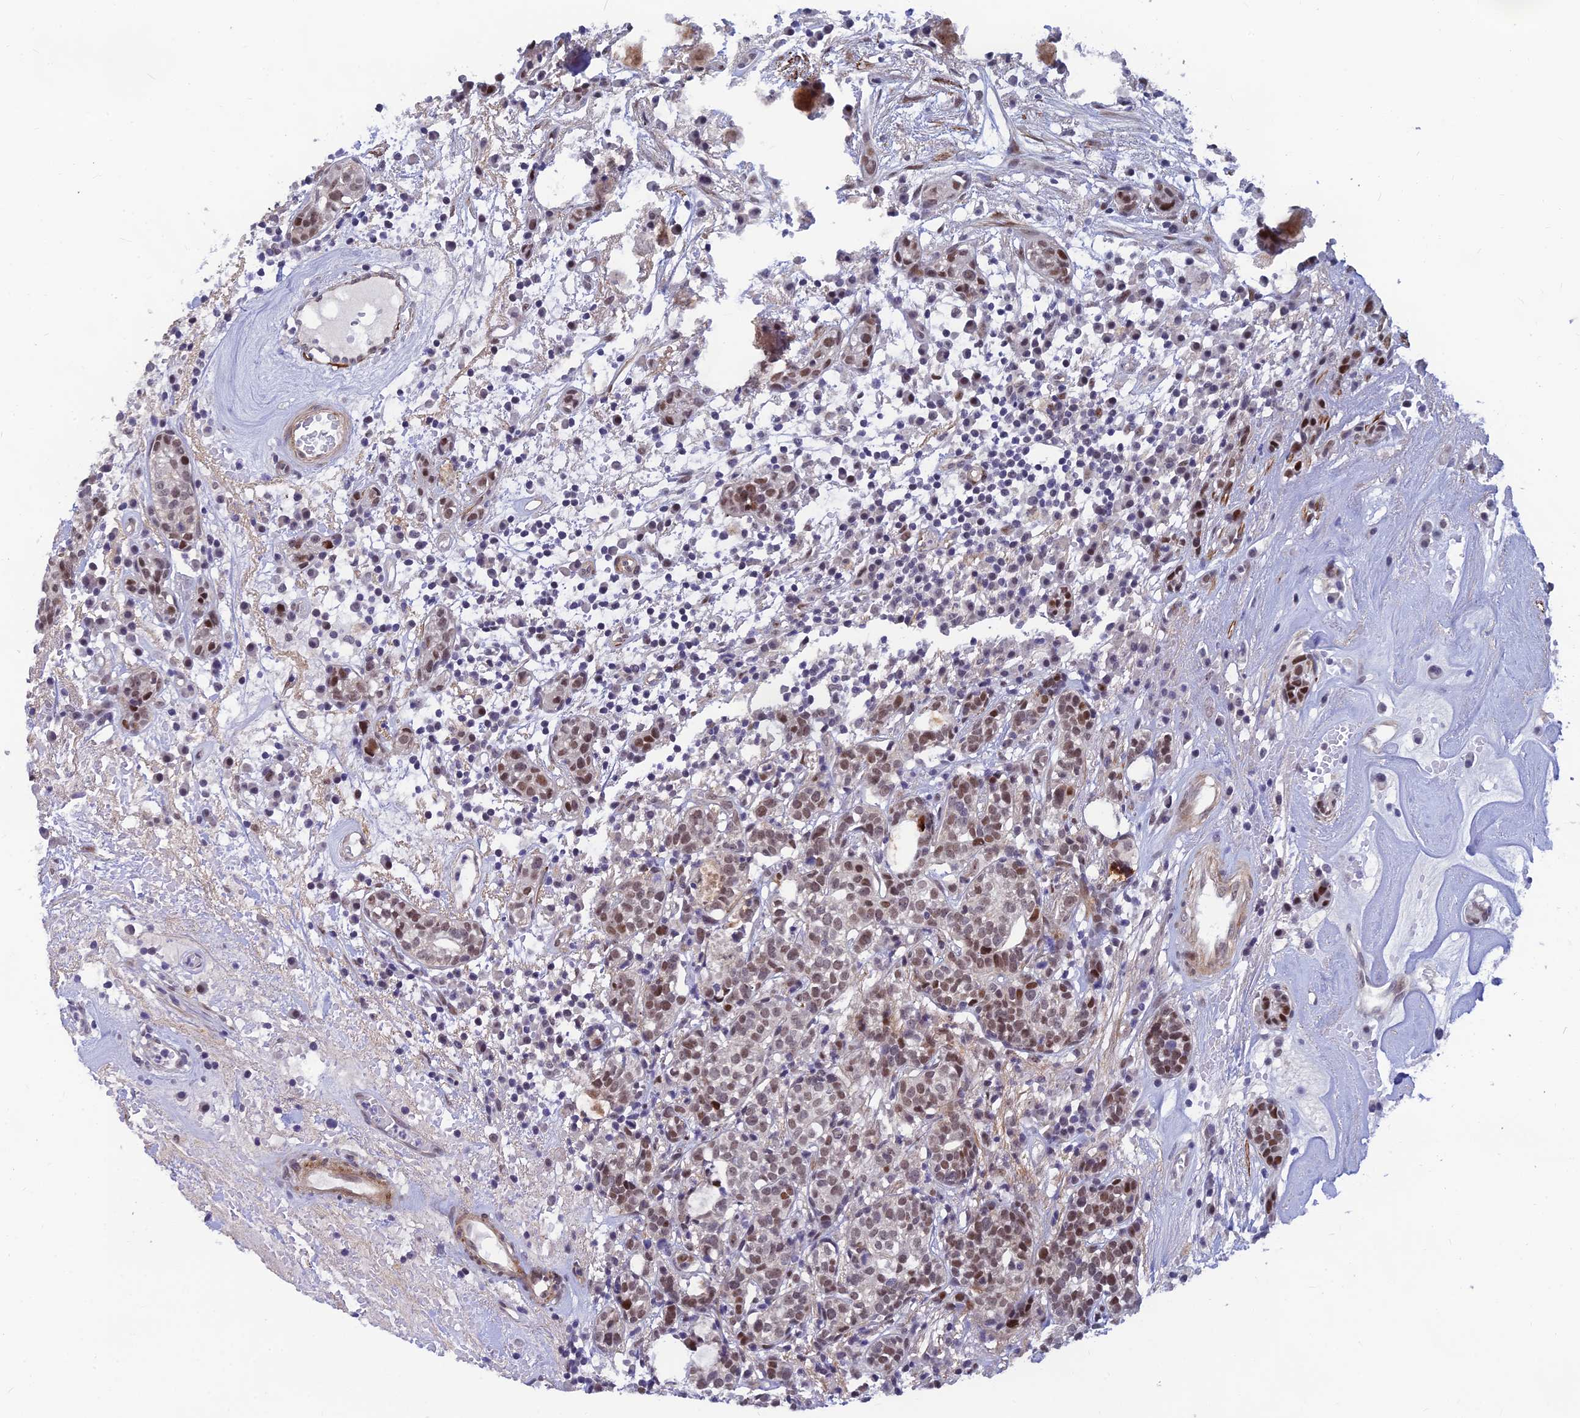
{"staining": {"intensity": "moderate", "quantity": "25%-75%", "location": "nuclear"}, "tissue": "head and neck cancer", "cell_type": "Tumor cells", "image_type": "cancer", "snomed": [{"axis": "morphology", "description": "Adenocarcinoma, NOS"}, {"axis": "topography", "description": "Salivary gland"}, {"axis": "topography", "description": "Head-Neck"}], "caption": "Protein staining by IHC reveals moderate nuclear expression in approximately 25%-75% of tumor cells in head and neck cancer (adenocarcinoma).", "gene": "CLK4", "patient": {"sex": "female", "age": 65}}